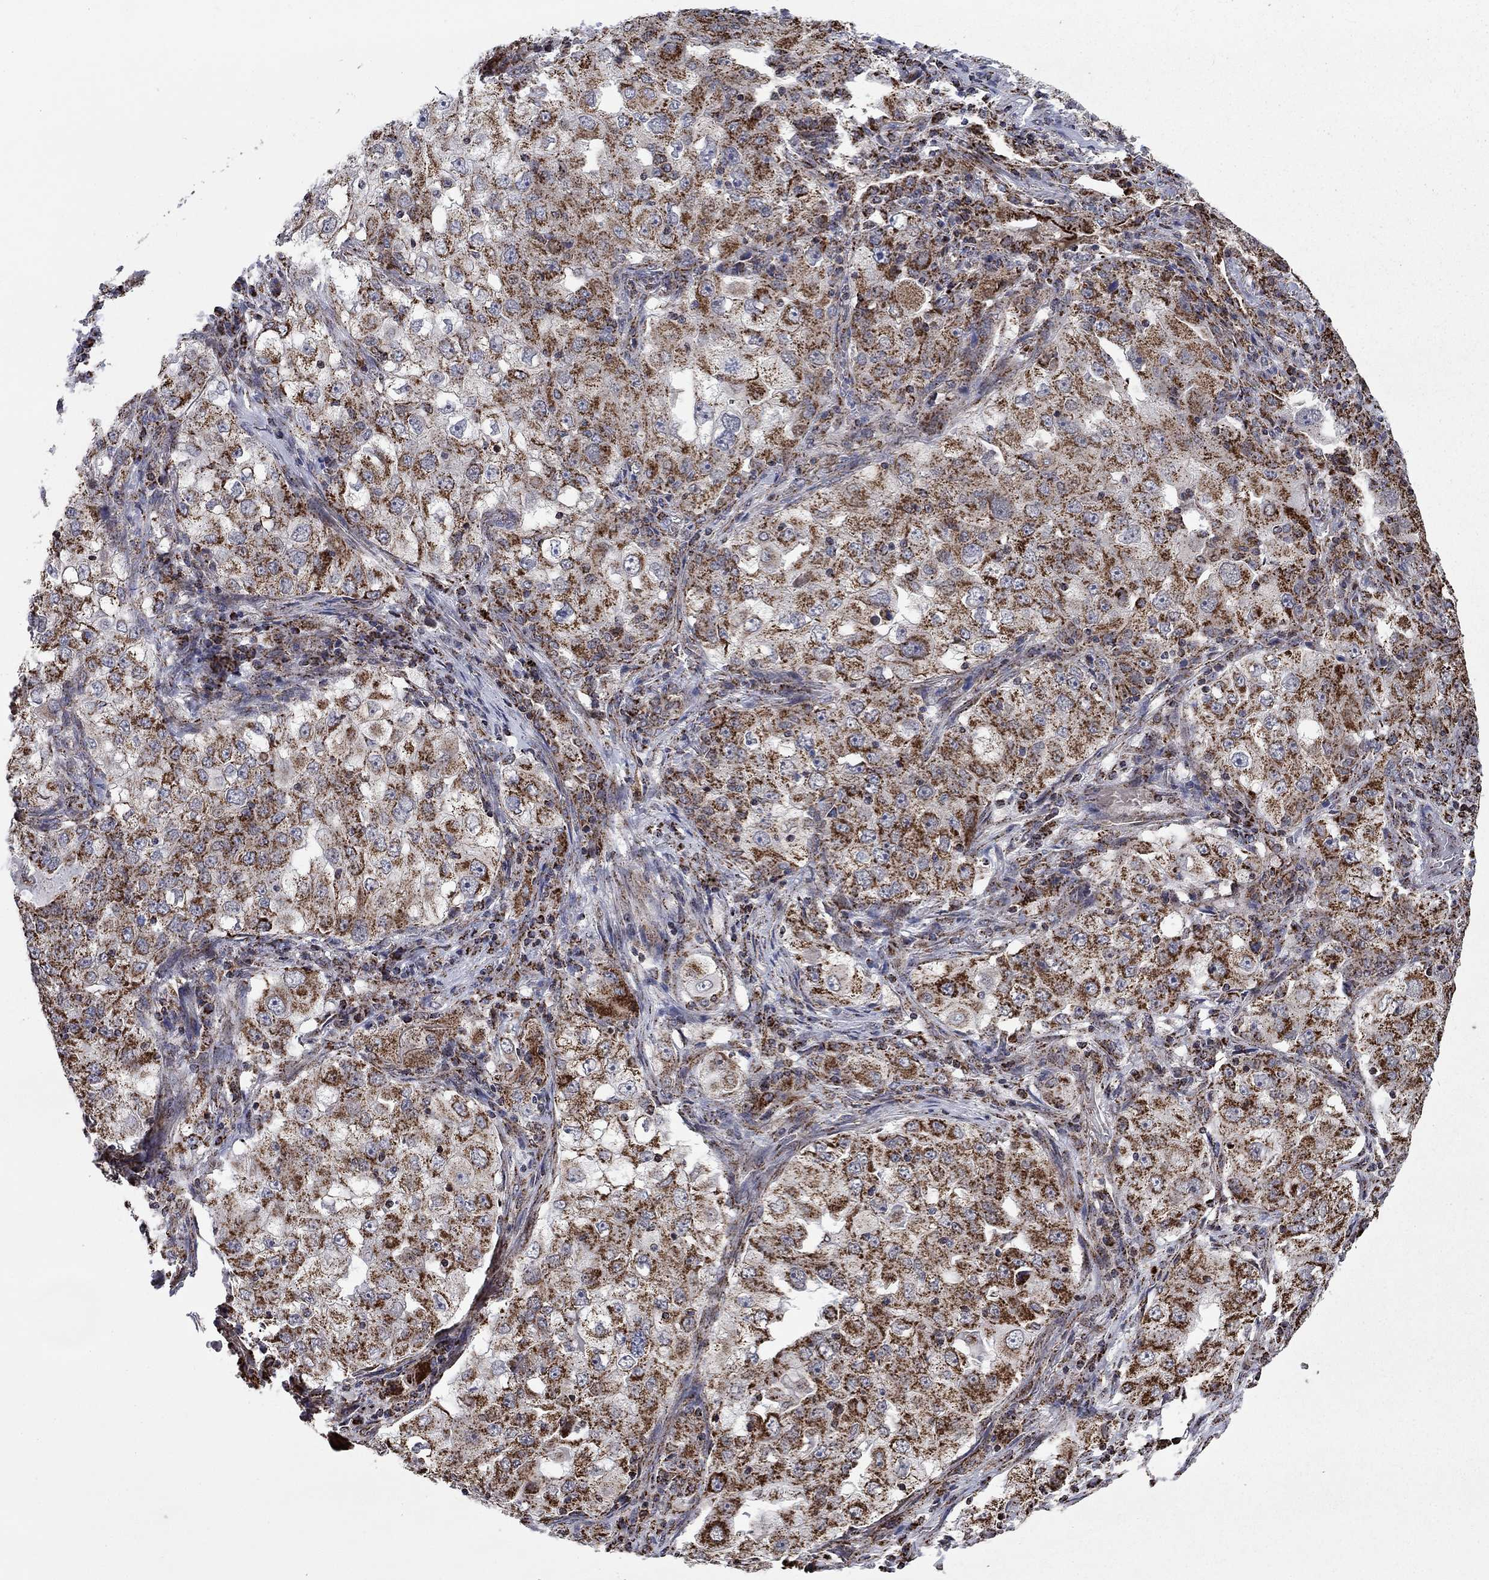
{"staining": {"intensity": "strong", "quantity": ">75%", "location": "cytoplasmic/membranous"}, "tissue": "lung cancer", "cell_type": "Tumor cells", "image_type": "cancer", "snomed": [{"axis": "morphology", "description": "Adenocarcinoma, NOS"}, {"axis": "topography", "description": "Lung"}], "caption": "The micrograph demonstrates a brown stain indicating the presence of a protein in the cytoplasmic/membranous of tumor cells in lung adenocarcinoma. The staining is performed using DAB brown chromogen to label protein expression. The nuclei are counter-stained blue using hematoxylin.", "gene": "MOAP1", "patient": {"sex": "female", "age": 61}}